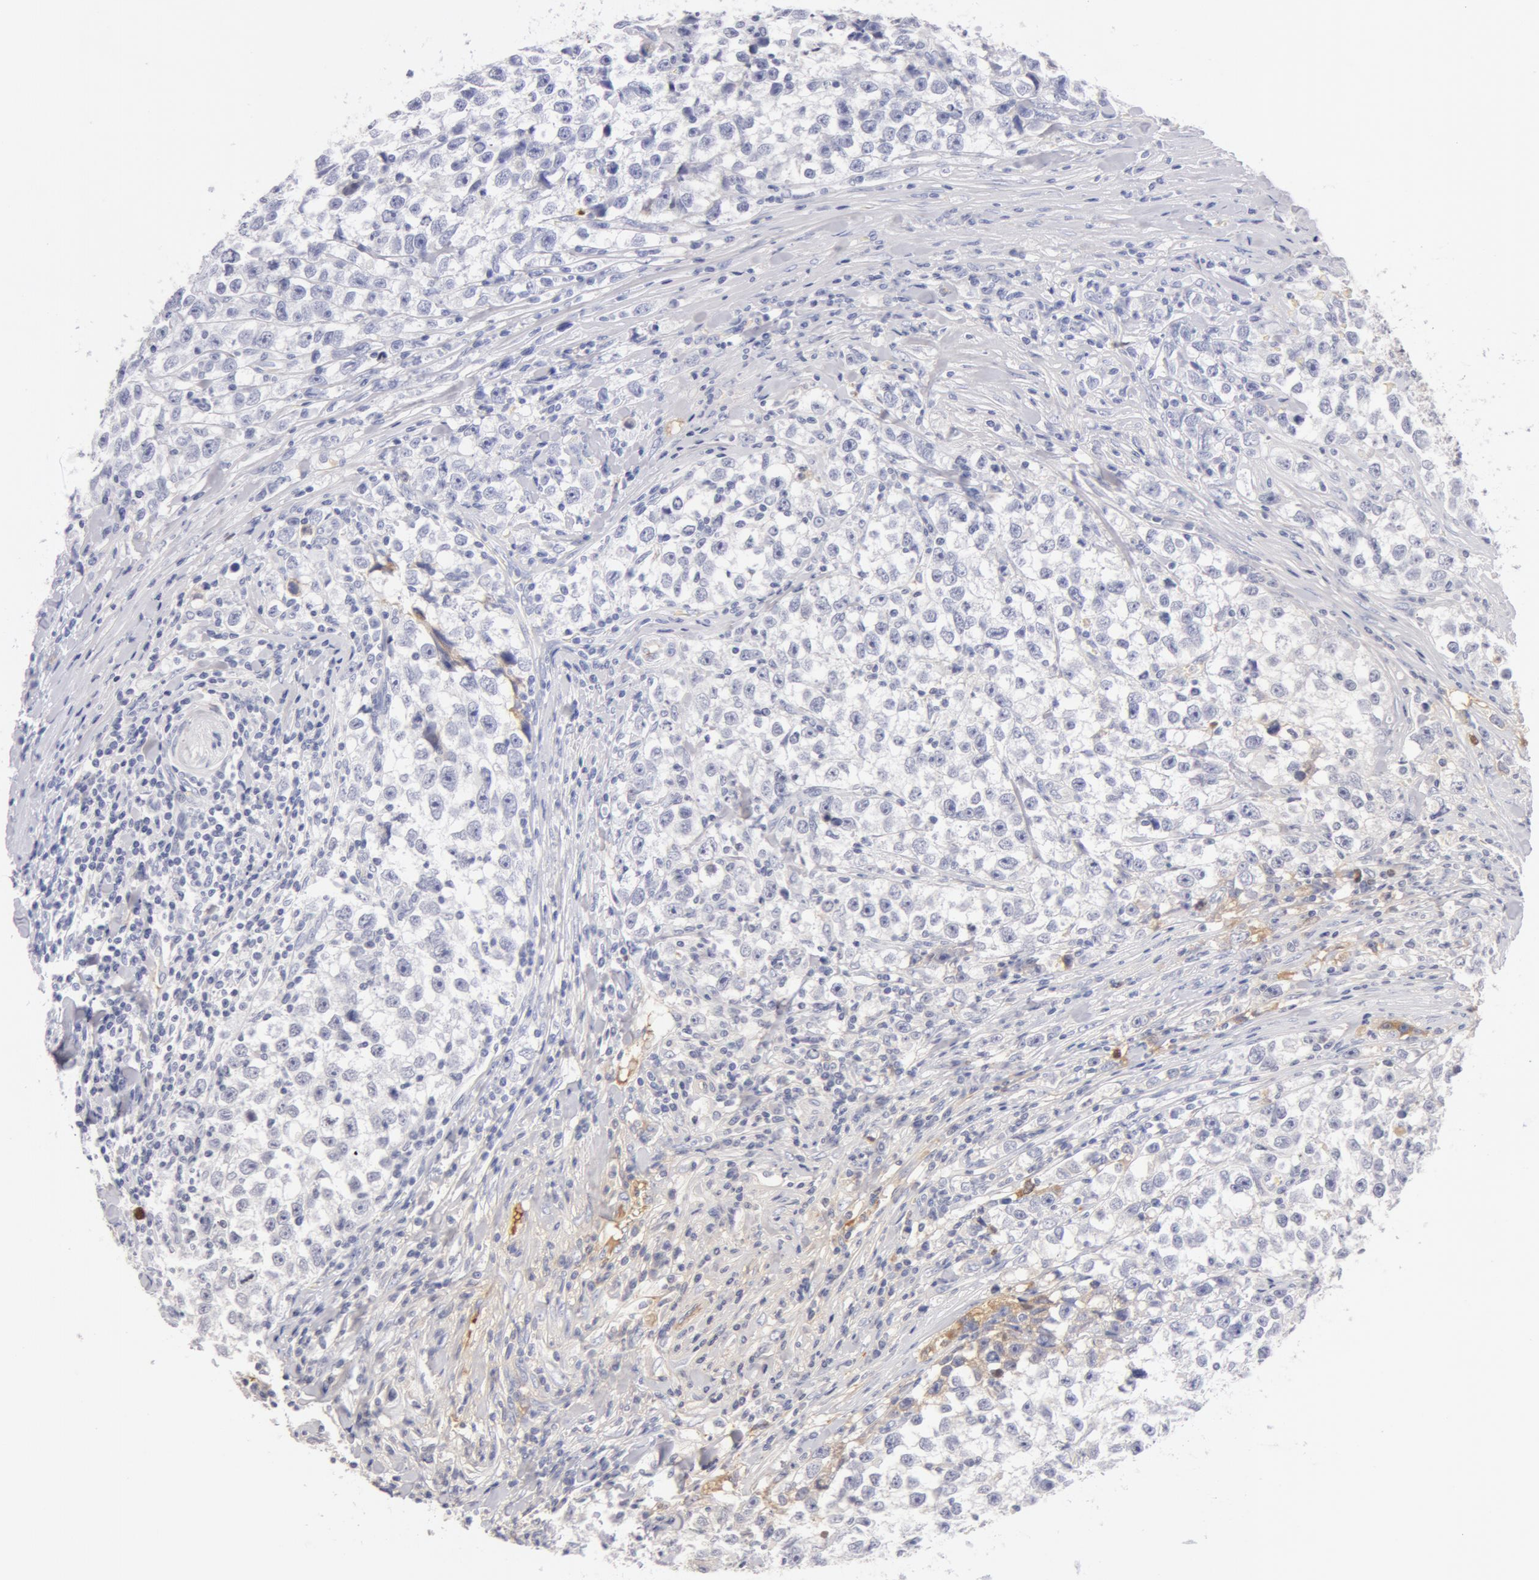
{"staining": {"intensity": "negative", "quantity": "none", "location": "none"}, "tissue": "testis cancer", "cell_type": "Tumor cells", "image_type": "cancer", "snomed": [{"axis": "morphology", "description": "Seminoma, NOS"}, {"axis": "morphology", "description": "Carcinoma, Embryonal, NOS"}, {"axis": "topography", "description": "Testis"}], "caption": "Tumor cells show no significant staining in testis cancer (embryonal carcinoma).", "gene": "AHSG", "patient": {"sex": "male", "age": 30}}